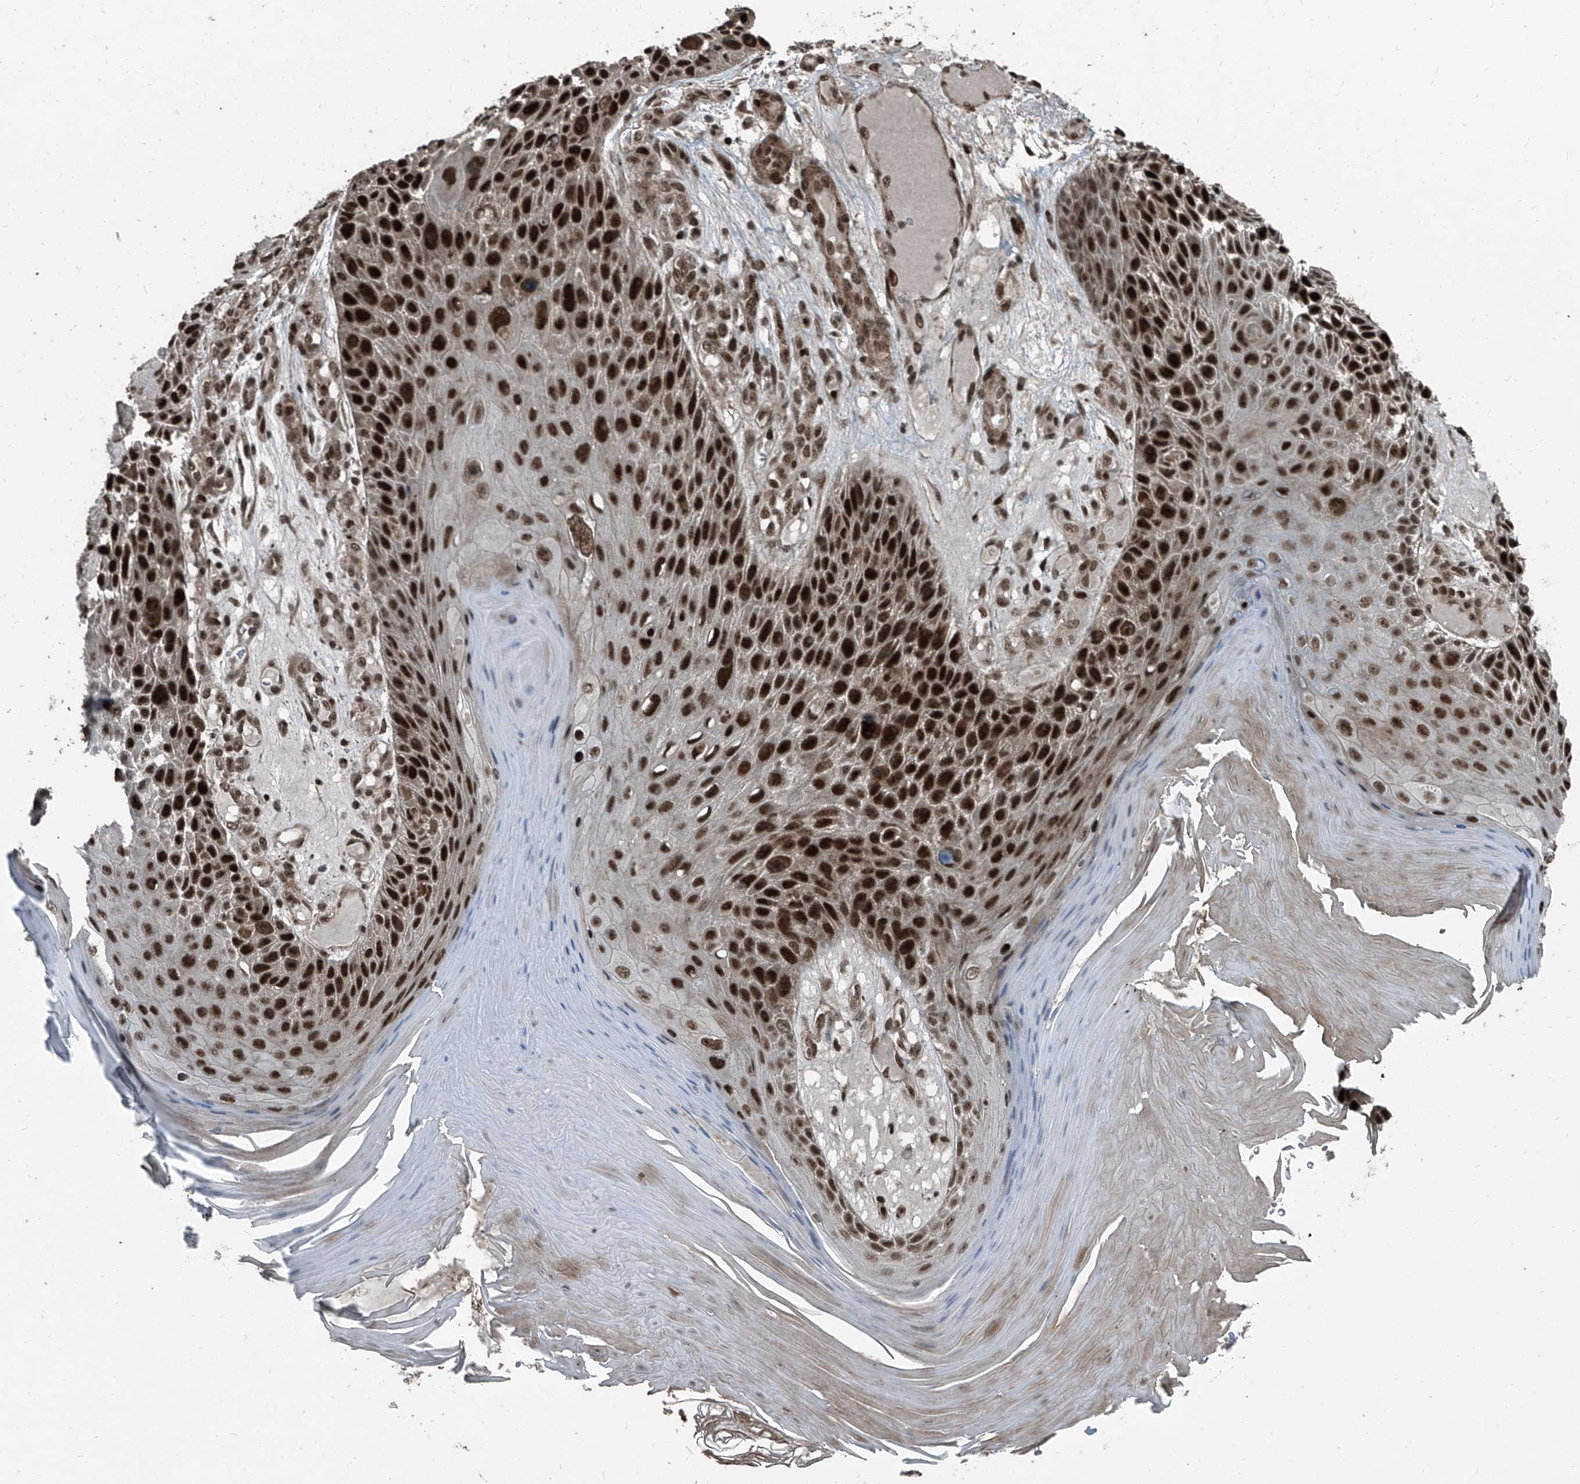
{"staining": {"intensity": "strong", "quantity": ">75%", "location": "nuclear"}, "tissue": "skin cancer", "cell_type": "Tumor cells", "image_type": "cancer", "snomed": [{"axis": "morphology", "description": "Squamous cell carcinoma, NOS"}, {"axis": "topography", "description": "Skin"}], "caption": "Immunohistochemical staining of skin cancer displays strong nuclear protein staining in about >75% of tumor cells.", "gene": "ZNF570", "patient": {"sex": "female", "age": 88}}